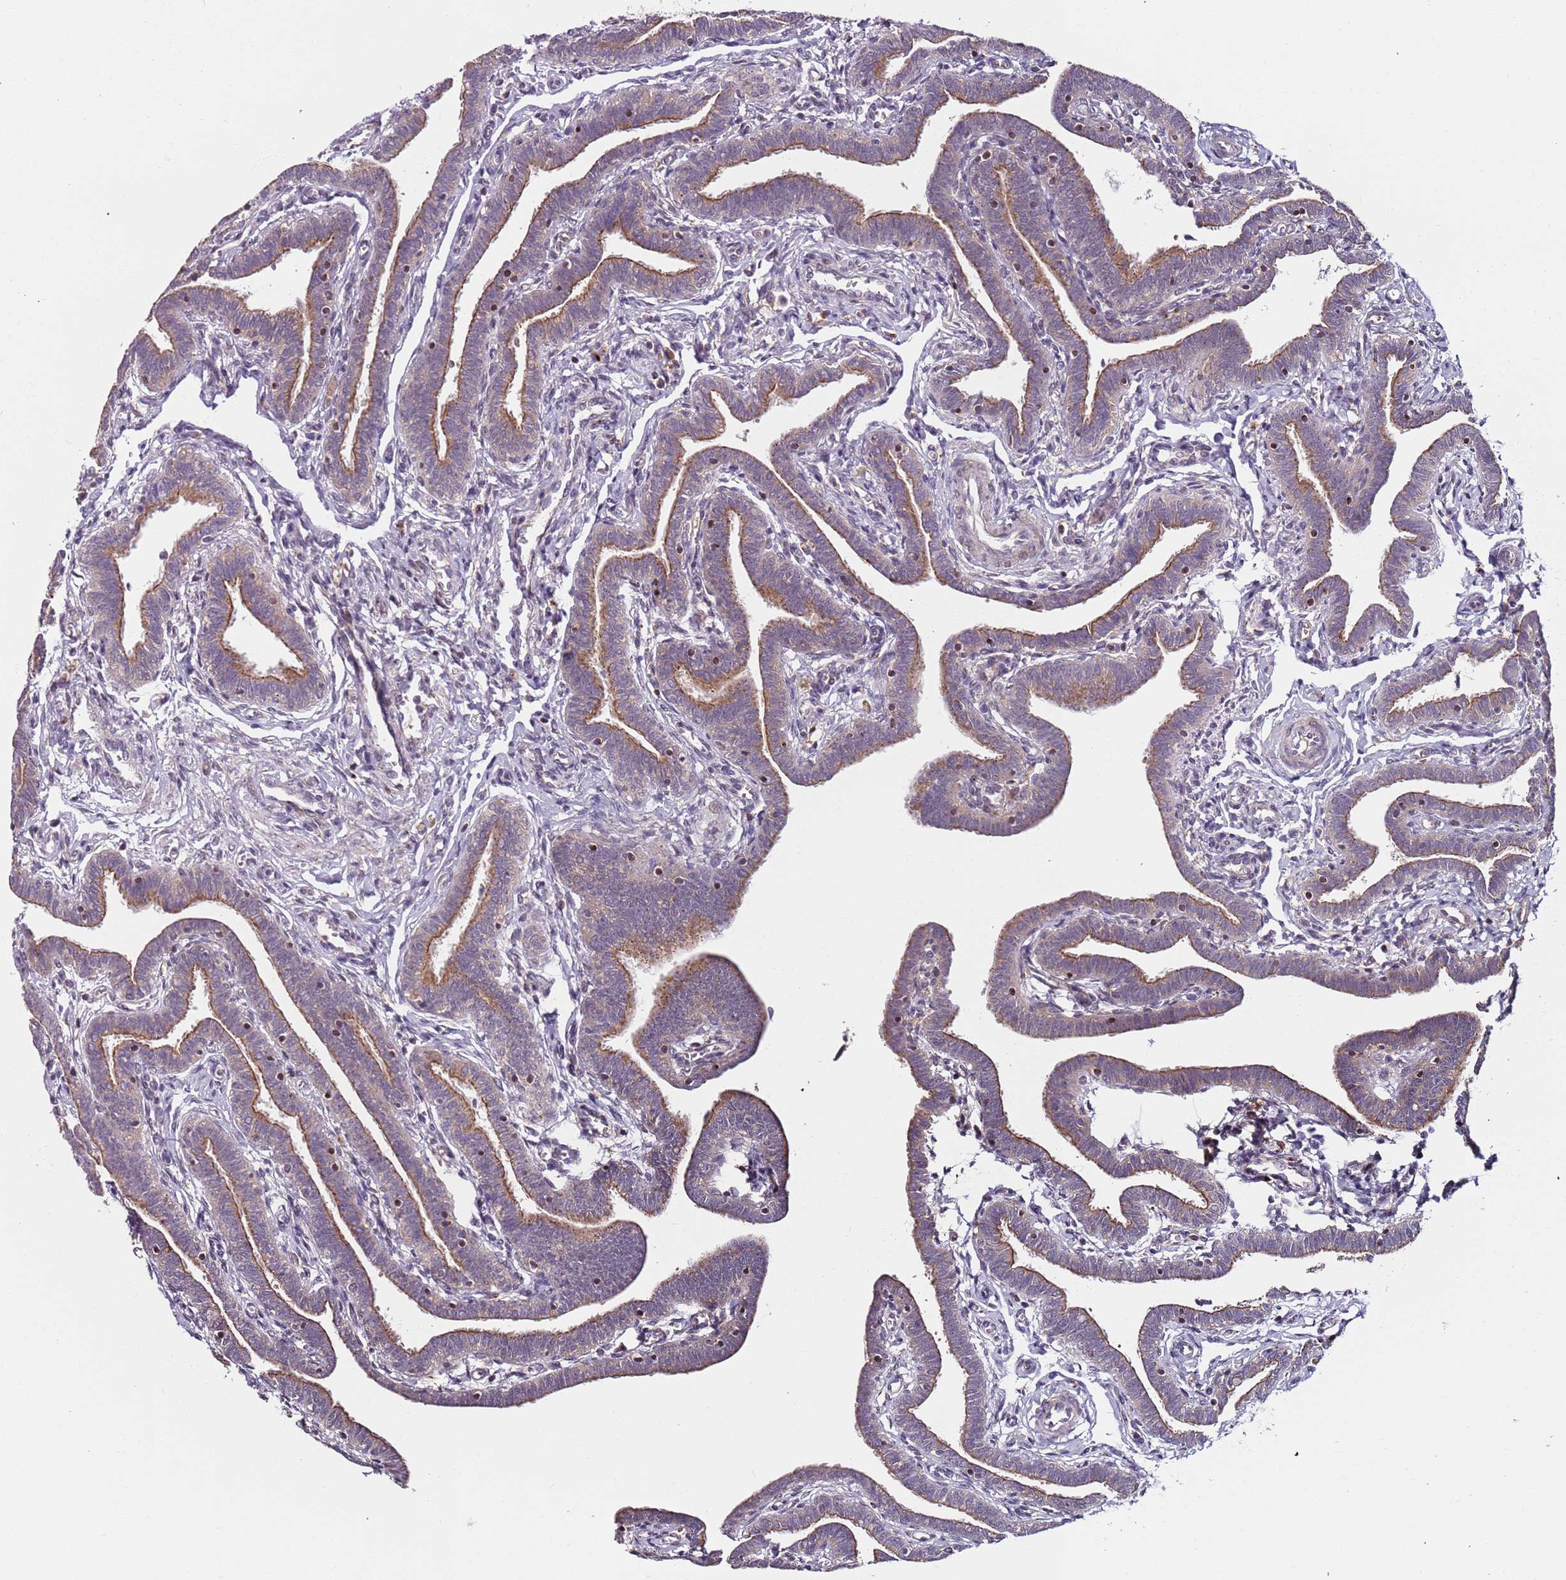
{"staining": {"intensity": "strong", "quantity": "25%-75%", "location": "cytoplasmic/membranous"}, "tissue": "fallopian tube", "cell_type": "Glandular cells", "image_type": "normal", "snomed": [{"axis": "morphology", "description": "Normal tissue, NOS"}, {"axis": "topography", "description": "Fallopian tube"}], "caption": "Fallopian tube stained with DAB immunohistochemistry (IHC) reveals high levels of strong cytoplasmic/membranous positivity in approximately 25%-75% of glandular cells. (Stains: DAB (3,3'-diaminobenzidine) in brown, nuclei in blue, Microscopy: brightfield microscopy at high magnification).", "gene": "AKTIP", "patient": {"sex": "female", "age": 36}}